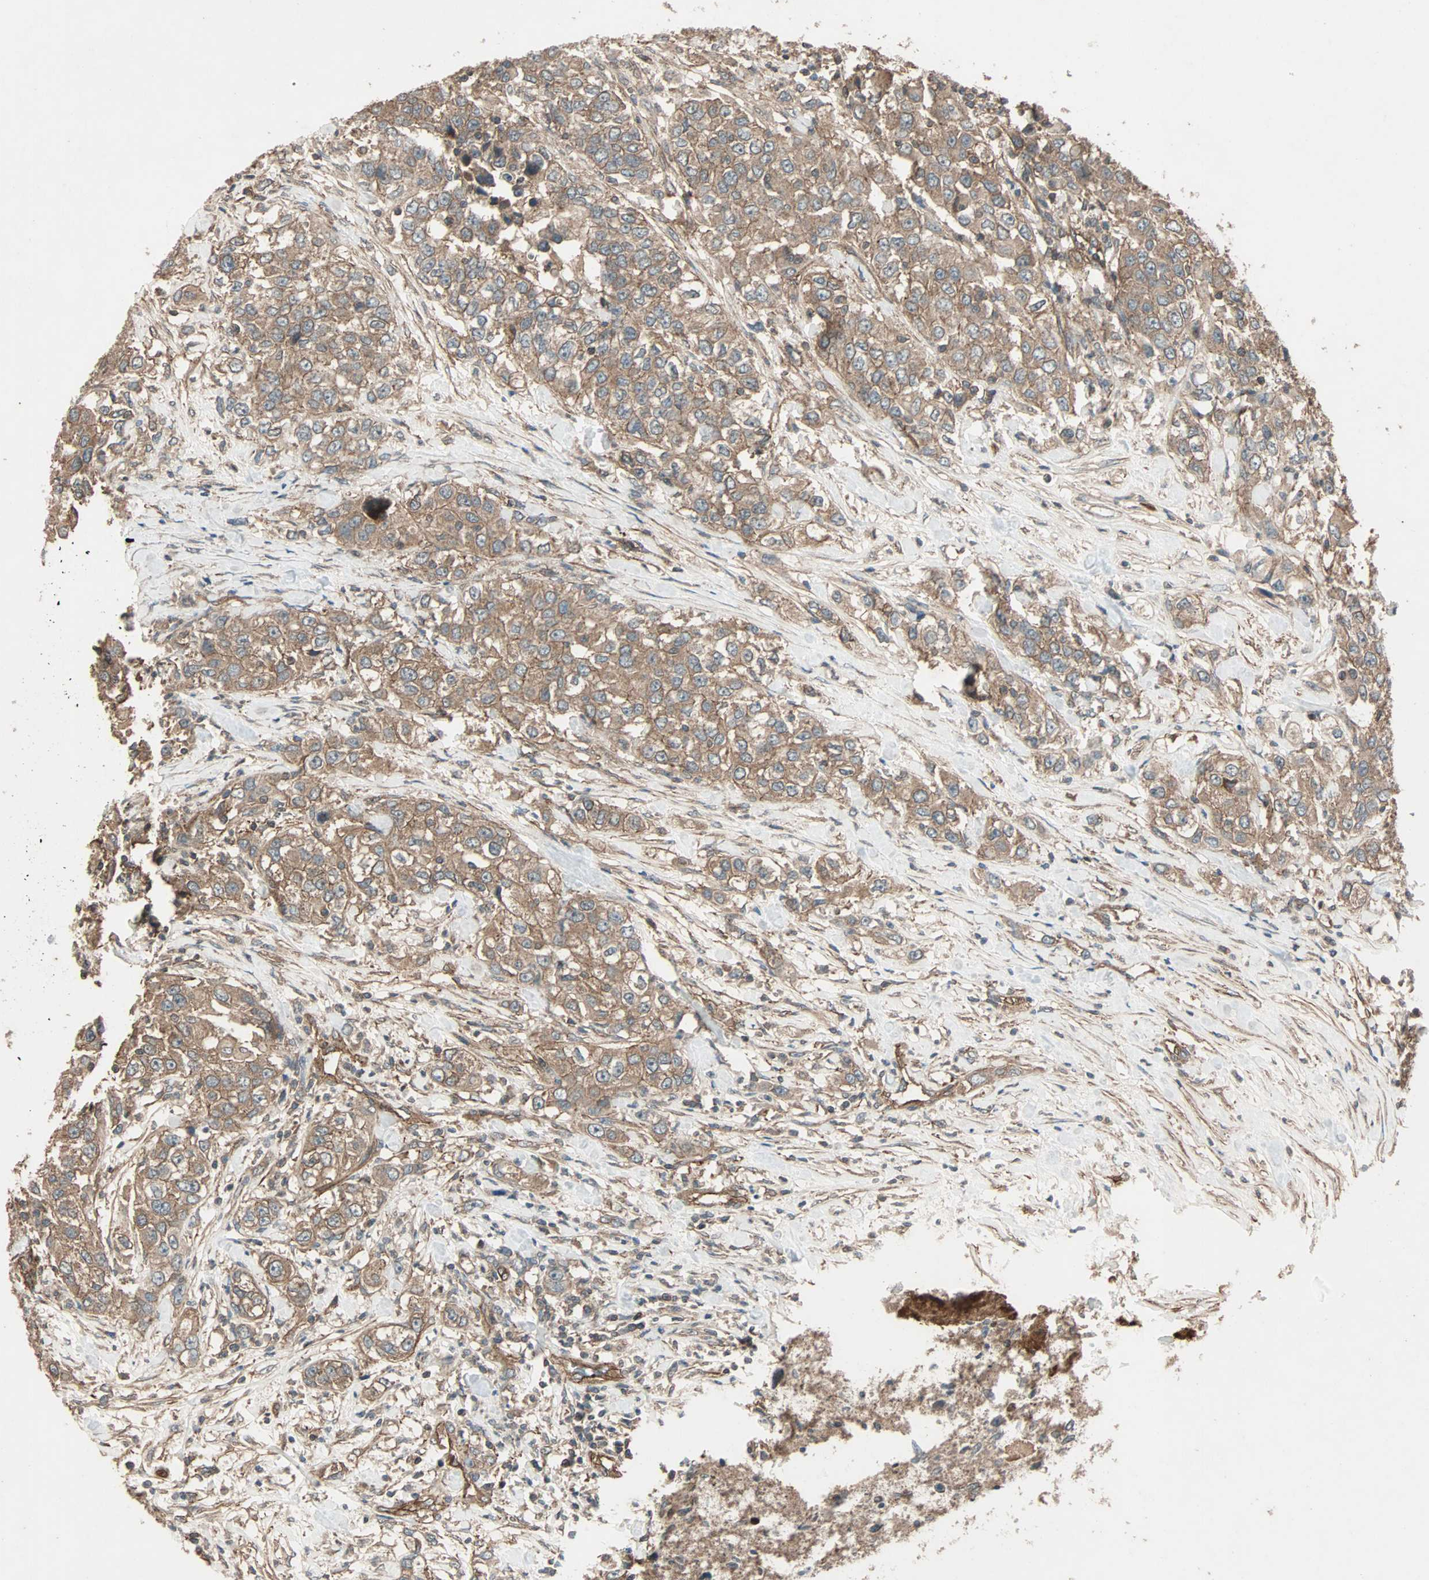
{"staining": {"intensity": "moderate", "quantity": ">75%", "location": "cytoplasmic/membranous"}, "tissue": "urothelial cancer", "cell_type": "Tumor cells", "image_type": "cancer", "snomed": [{"axis": "morphology", "description": "Urothelial carcinoma, High grade"}, {"axis": "topography", "description": "Urinary bladder"}], "caption": "Immunohistochemistry (IHC) micrograph of neoplastic tissue: human urothelial carcinoma (high-grade) stained using immunohistochemistry demonstrates medium levels of moderate protein expression localized specifically in the cytoplasmic/membranous of tumor cells, appearing as a cytoplasmic/membranous brown color.", "gene": "GCK", "patient": {"sex": "female", "age": 80}}